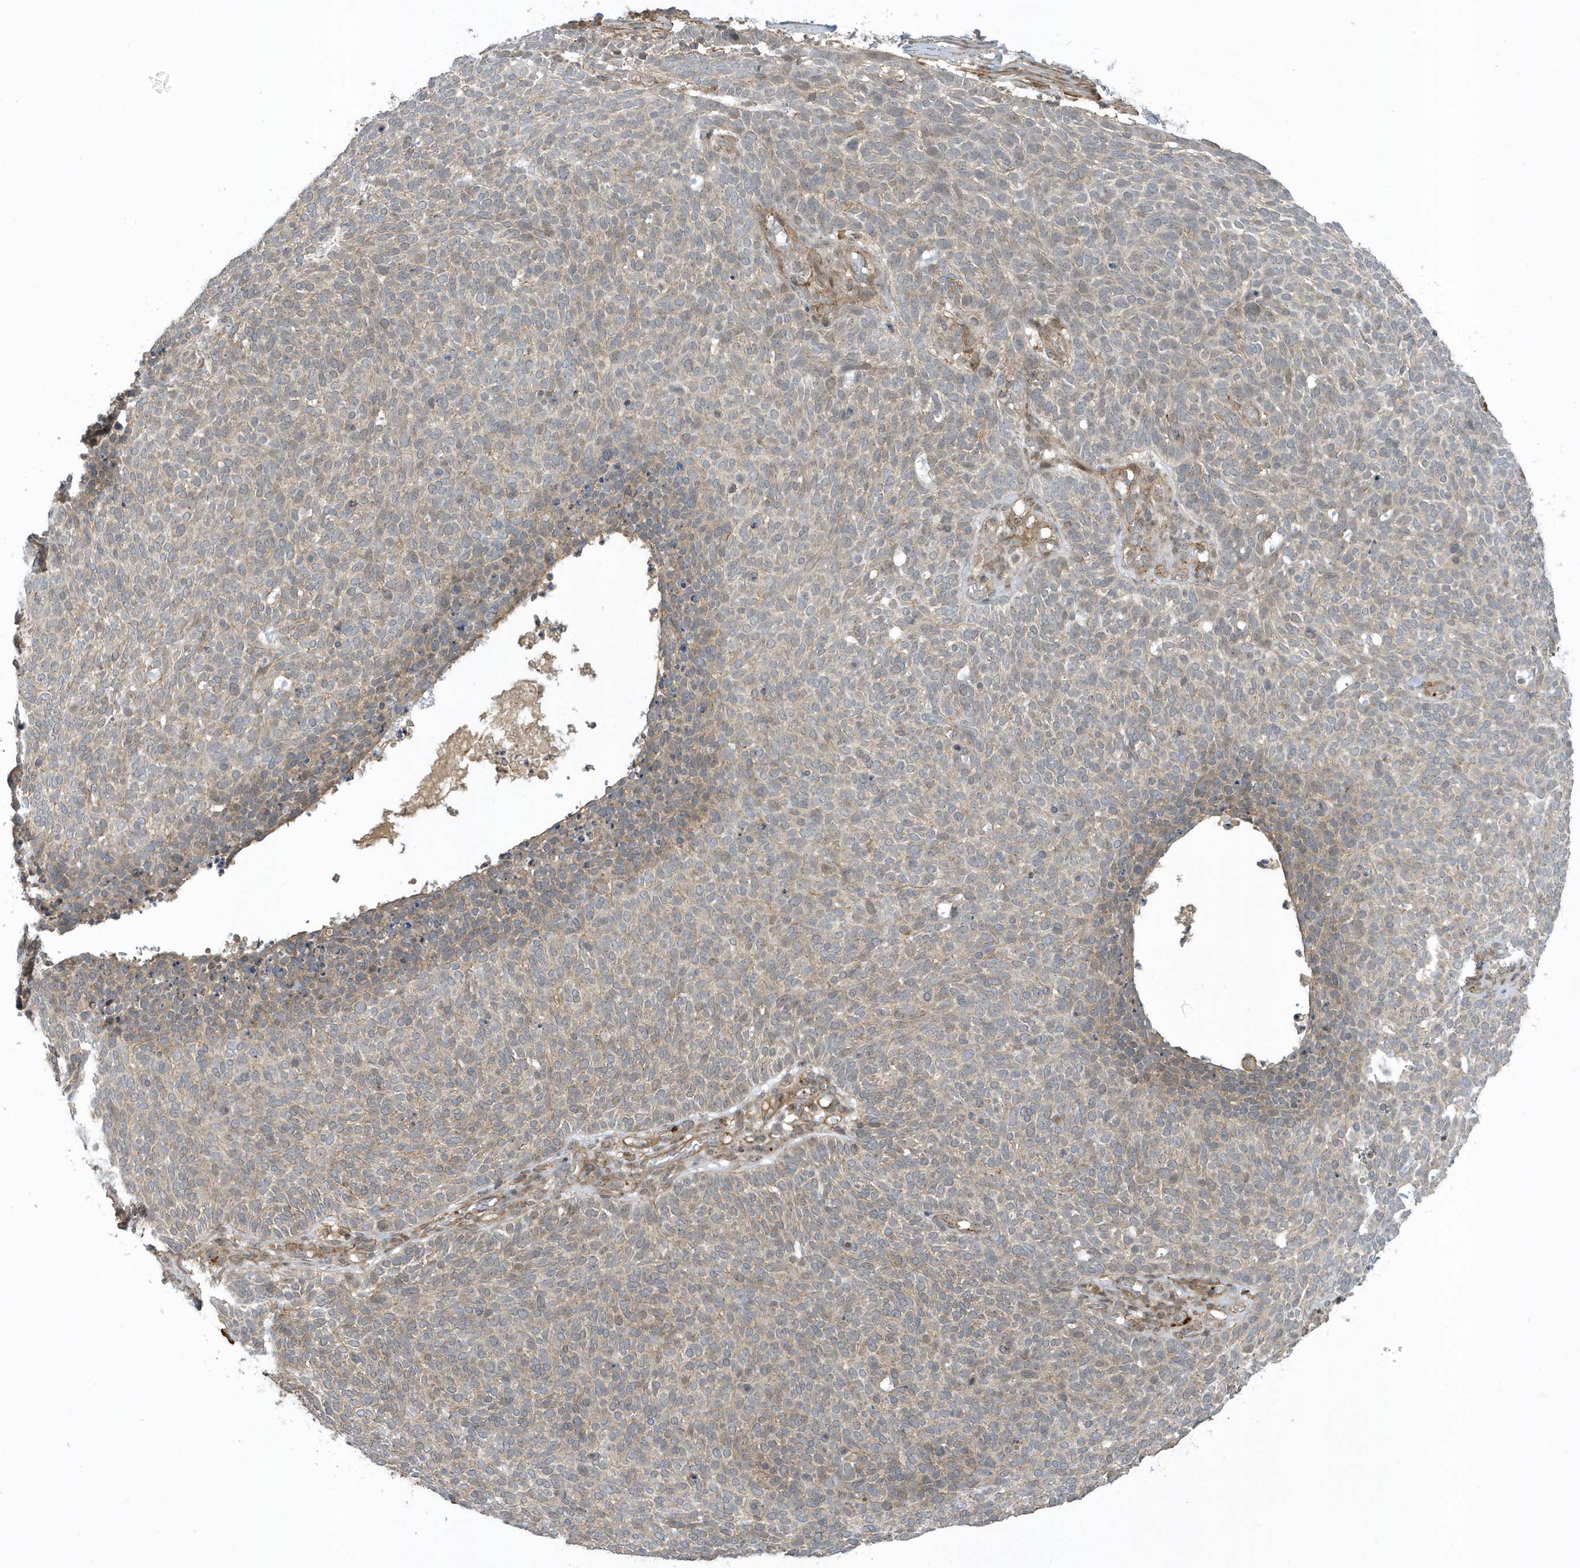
{"staining": {"intensity": "weak", "quantity": "25%-75%", "location": "cytoplasmic/membranous"}, "tissue": "skin cancer", "cell_type": "Tumor cells", "image_type": "cancer", "snomed": [{"axis": "morphology", "description": "Squamous cell carcinoma, NOS"}, {"axis": "topography", "description": "Skin"}], "caption": "Human squamous cell carcinoma (skin) stained with a brown dye reveals weak cytoplasmic/membranous positive staining in about 25%-75% of tumor cells.", "gene": "ZBTB8A", "patient": {"sex": "female", "age": 90}}